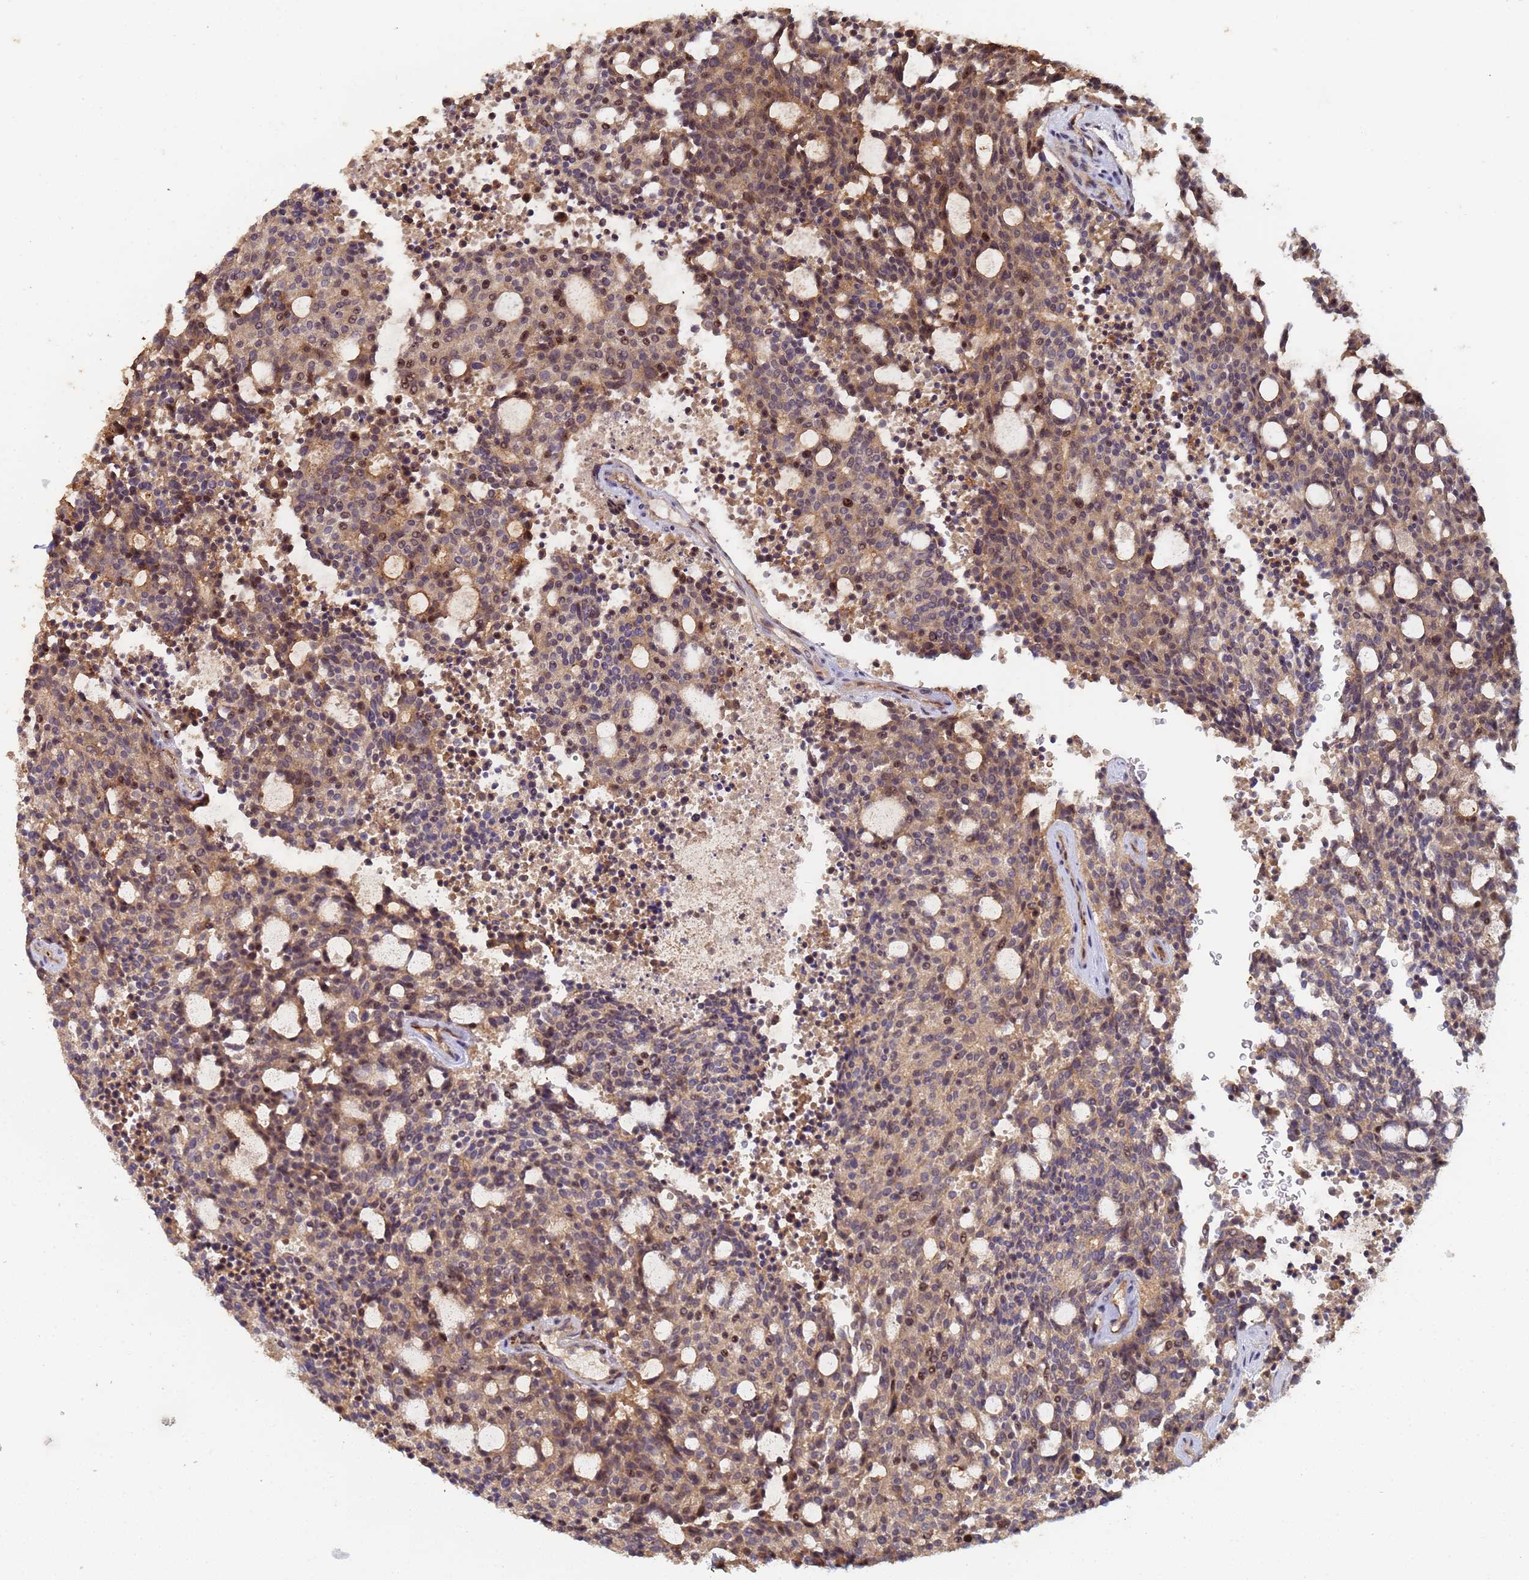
{"staining": {"intensity": "moderate", "quantity": ">75%", "location": "cytoplasmic/membranous,nuclear"}, "tissue": "carcinoid", "cell_type": "Tumor cells", "image_type": "cancer", "snomed": [{"axis": "morphology", "description": "Carcinoid, malignant, NOS"}, {"axis": "topography", "description": "Pancreas"}], "caption": "Brown immunohistochemical staining in human carcinoid (malignant) exhibits moderate cytoplasmic/membranous and nuclear staining in about >75% of tumor cells.", "gene": "OSER1", "patient": {"sex": "female", "age": 54}}